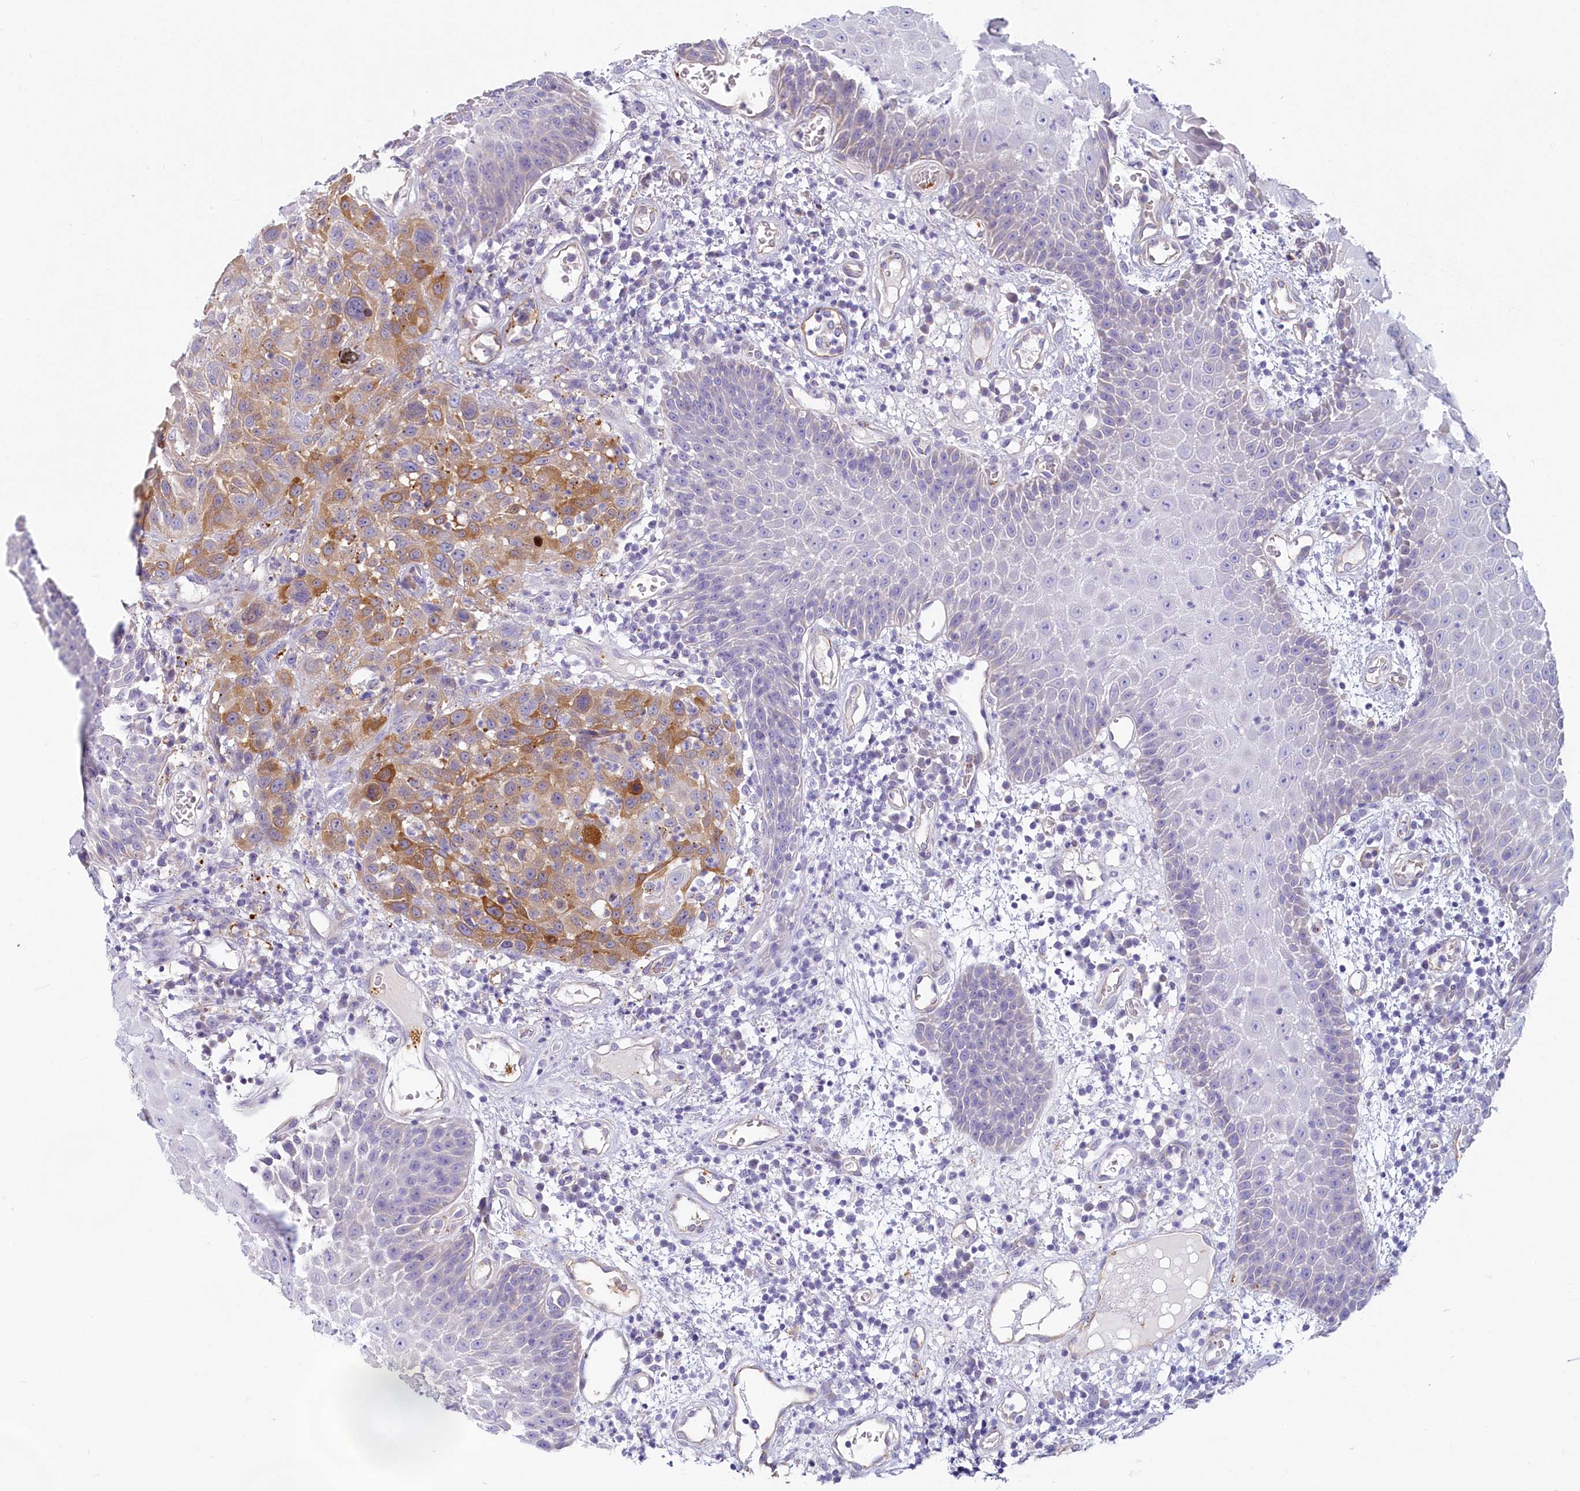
{"staining": {"intensity": "moderate", "quantity": "<25%", "location": "cytoplasmic/membranous"}, "tissue": "oral mucosa", "cell_type": "Squamous epithelial cells", "image_type": "normal", "snomed": [{"axis": "morphology", "description": "Normal tissue, NOS"}, {"axis": "topography", "description": "Skeletal muscle"}, {"axis": "topography", "description": "Oral tissue"}, {"axis": "topography", "description": "Salivary gland"}, {"axis": "topography", "description": "Peripheral nerve tissue"}], "caption": "This is a histology image of immunohistochemistry staining of unremarkable oral mucosa, which shows moderate staining in the cytoplasmic/membranous of squamous epithelial cells.", "gene": "LMOD3", "patient": {"sex": "male", "age": 54}}